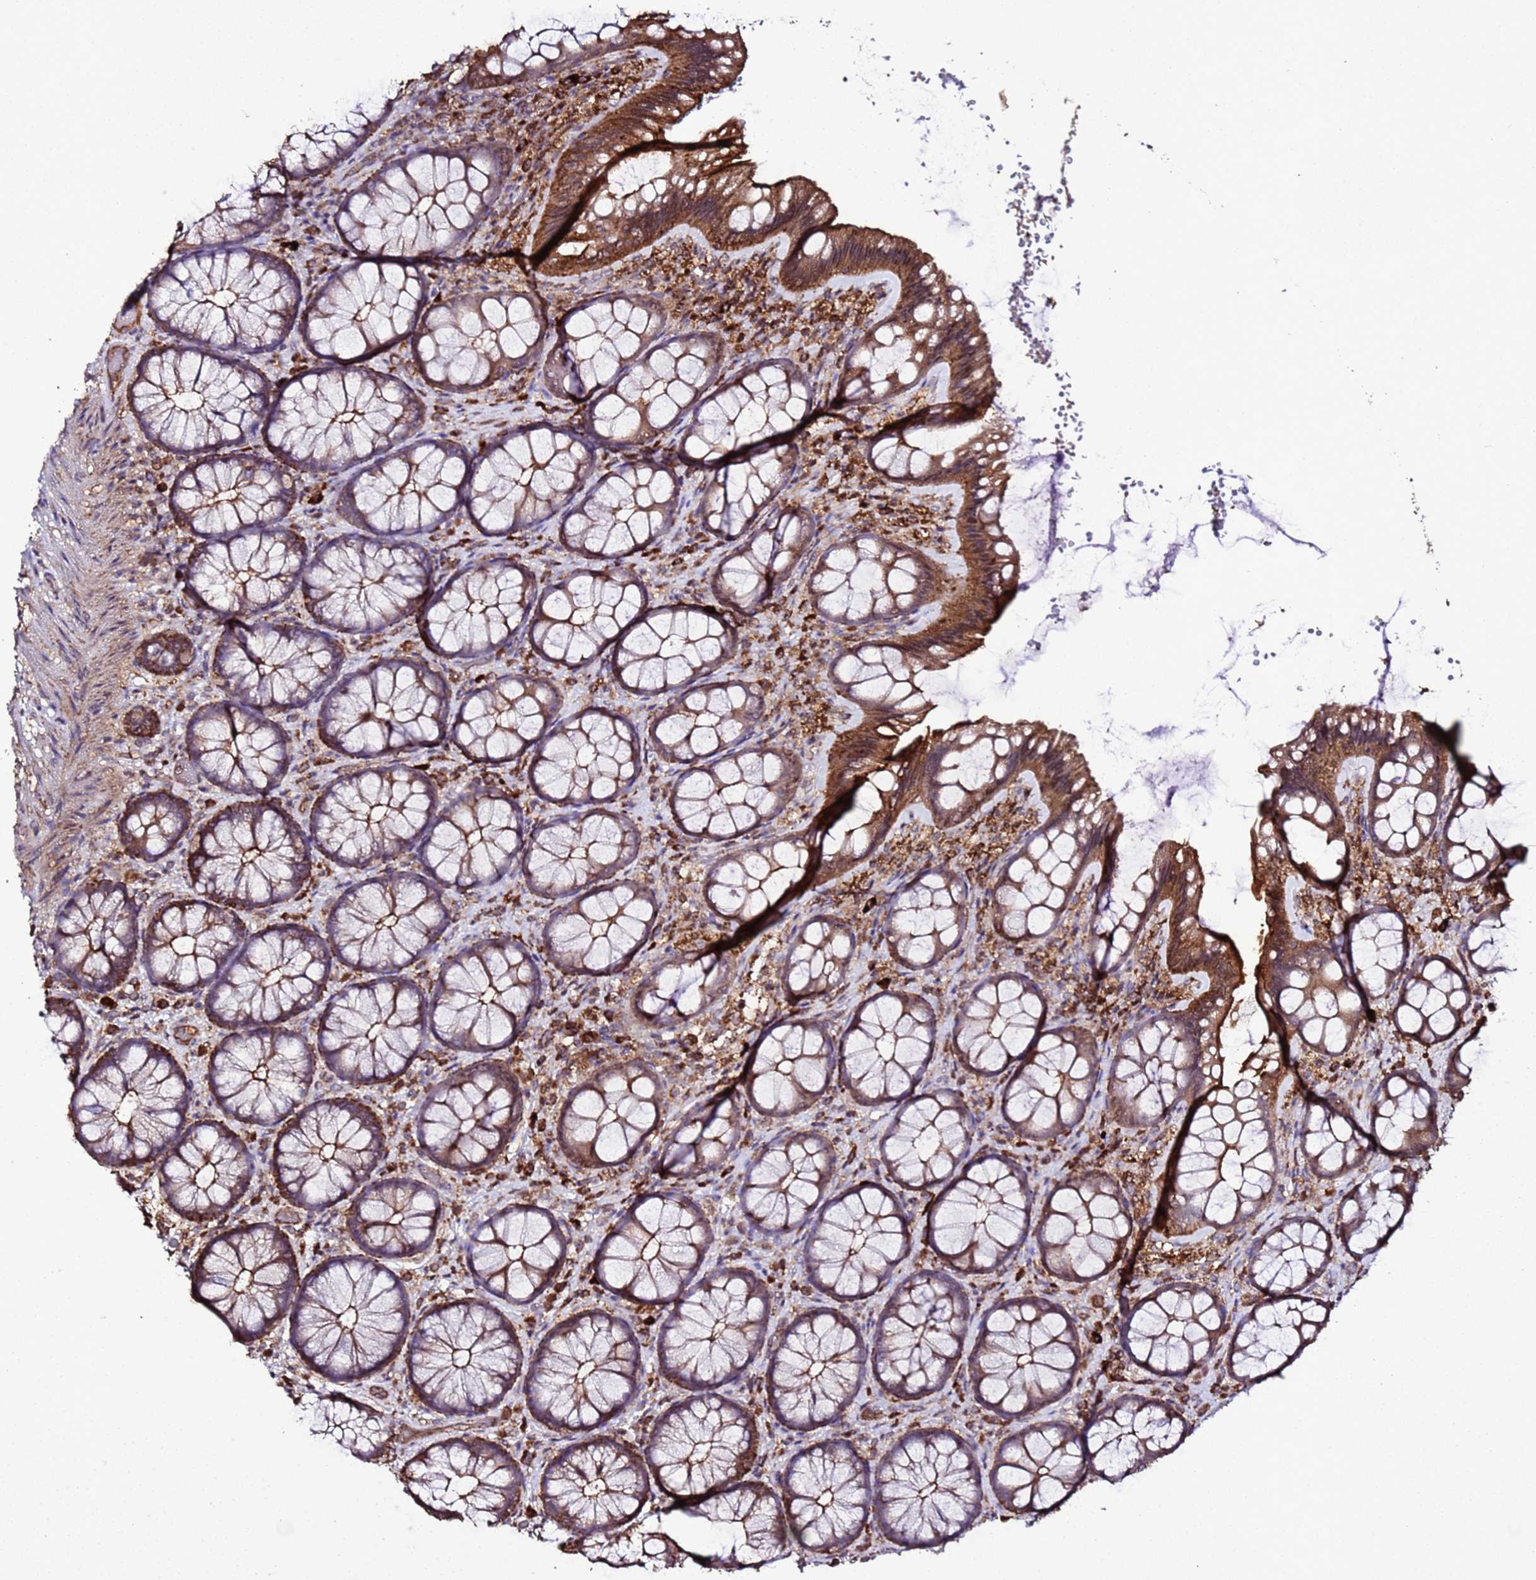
{"staining": {"intensity": "moderate", "quantity": ">75%", "location": "cytoplasmic/membranous"}, "tissue": "colon", "cell_type": "Endothelial cells", "image_type": "normal", "snomed": [{"axis": "morphology", "description": "Normal tissue, NOS"}, {"axis": "topography", "description": "Colon"}], "caption": "Protein staining of unremarkable colon exhibits moderate cytoplasmic/membranous expression in approximately >75% of endothelial cells. Using DAB (3,3'-diaminobenzidine) (brown) and hematoxylin (blue) stains, captured at high magnification using brightfield microscopy.", "gene": "HSPBAP1", "patient": {"sex": "male", "age": 46}}